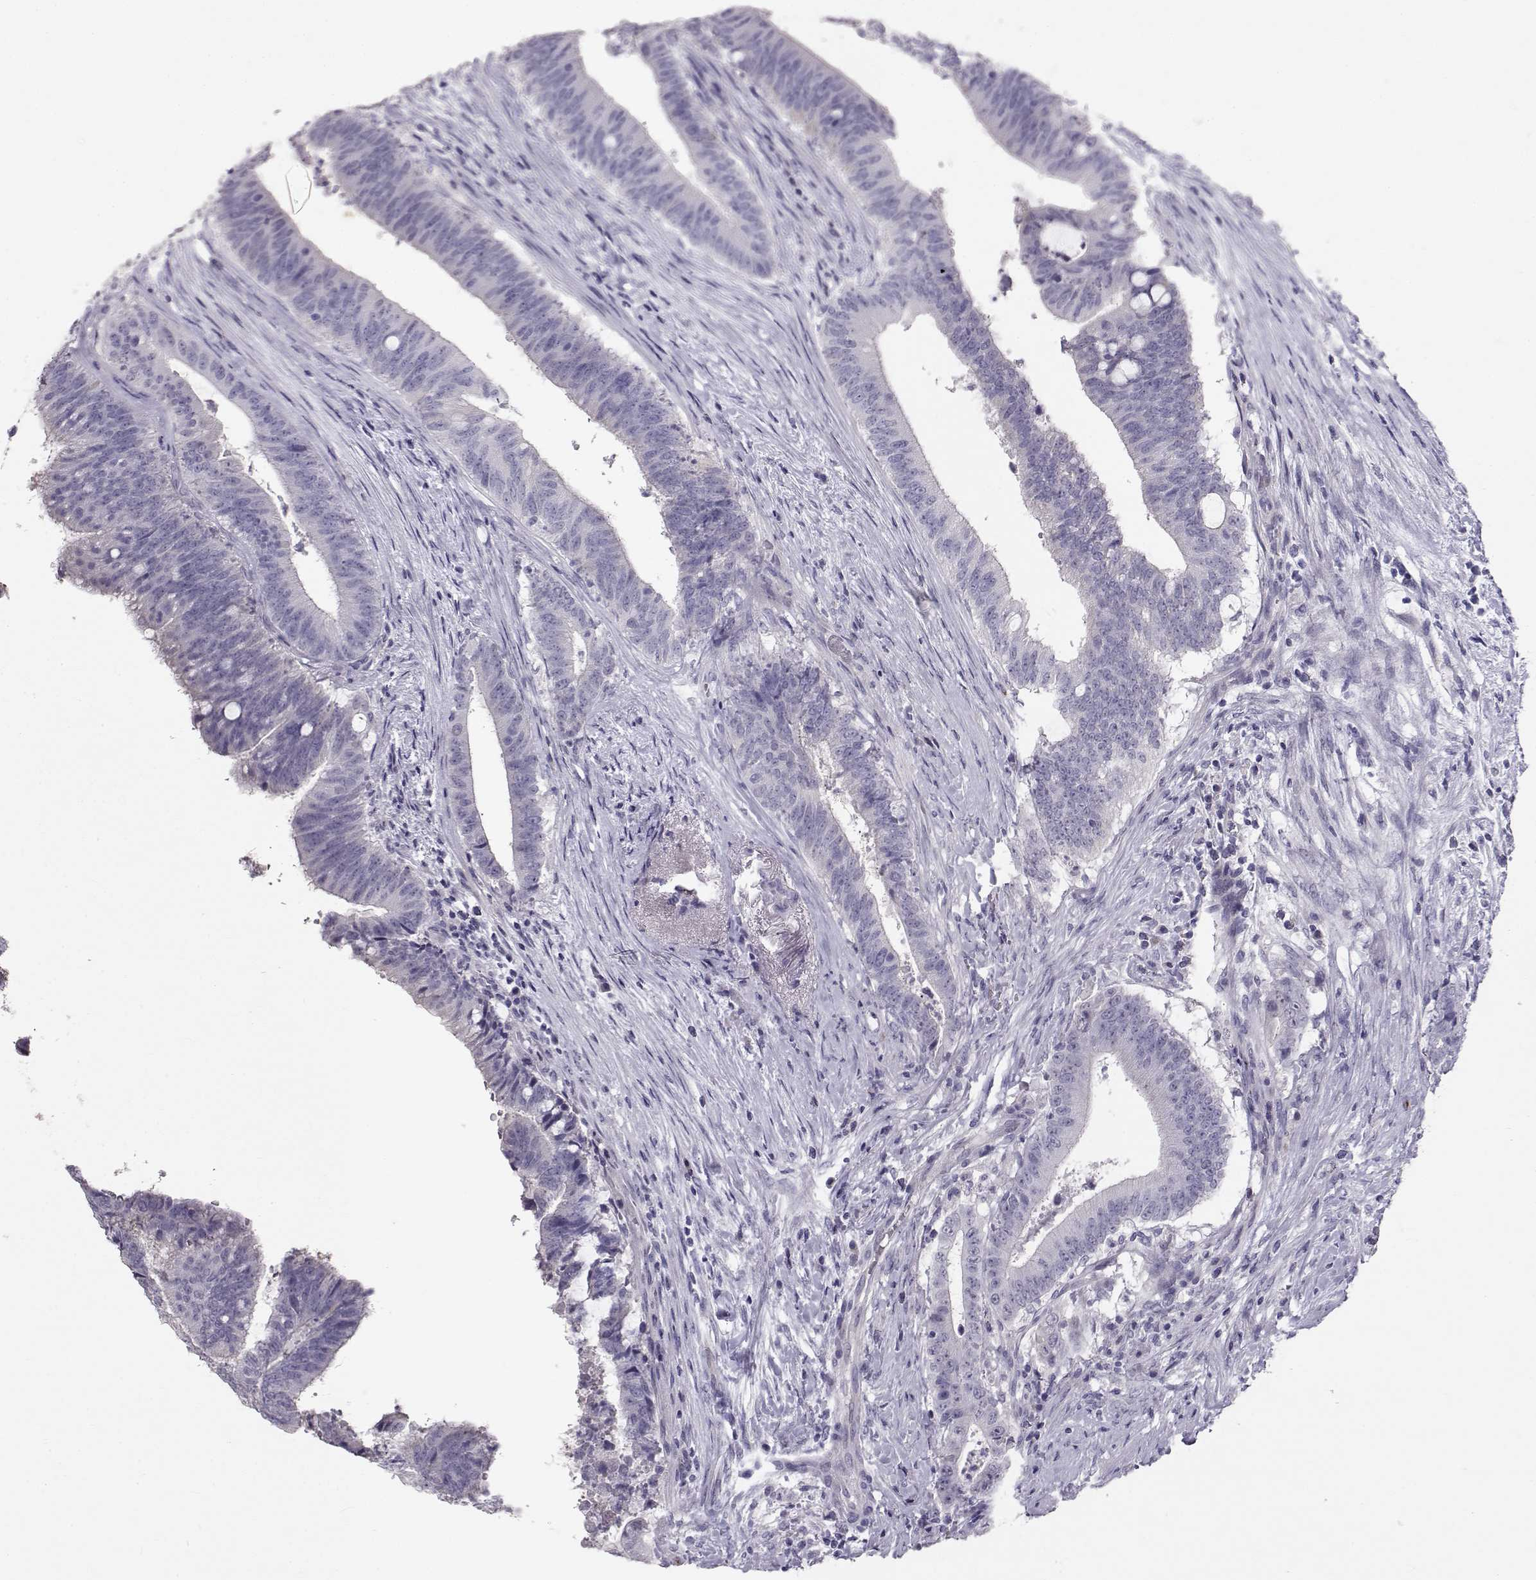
{"staining": {"intensity": "negative", "quantity": "none", "location": "none"}, "tissue": "colorectal cancer", "cell_type": "Tumor cells", "image_type": "cancer", "snomed": [{"axis": "morphology", "description": "Adenocarcinoma, NOS"}, {"axis": "topography", "description": "Colon"}], "caption": "Image shows no protein positivity in tumor cells of adenocarcinoma (colorectal) tissue. (Stains: DAB immunohistochemistry (IHC) with hematoxylin counter stain, Microscopy: brightfield microscopy at high magnification).", "gene": "RD3", "patient": {"sex": "female", "age": 43}}